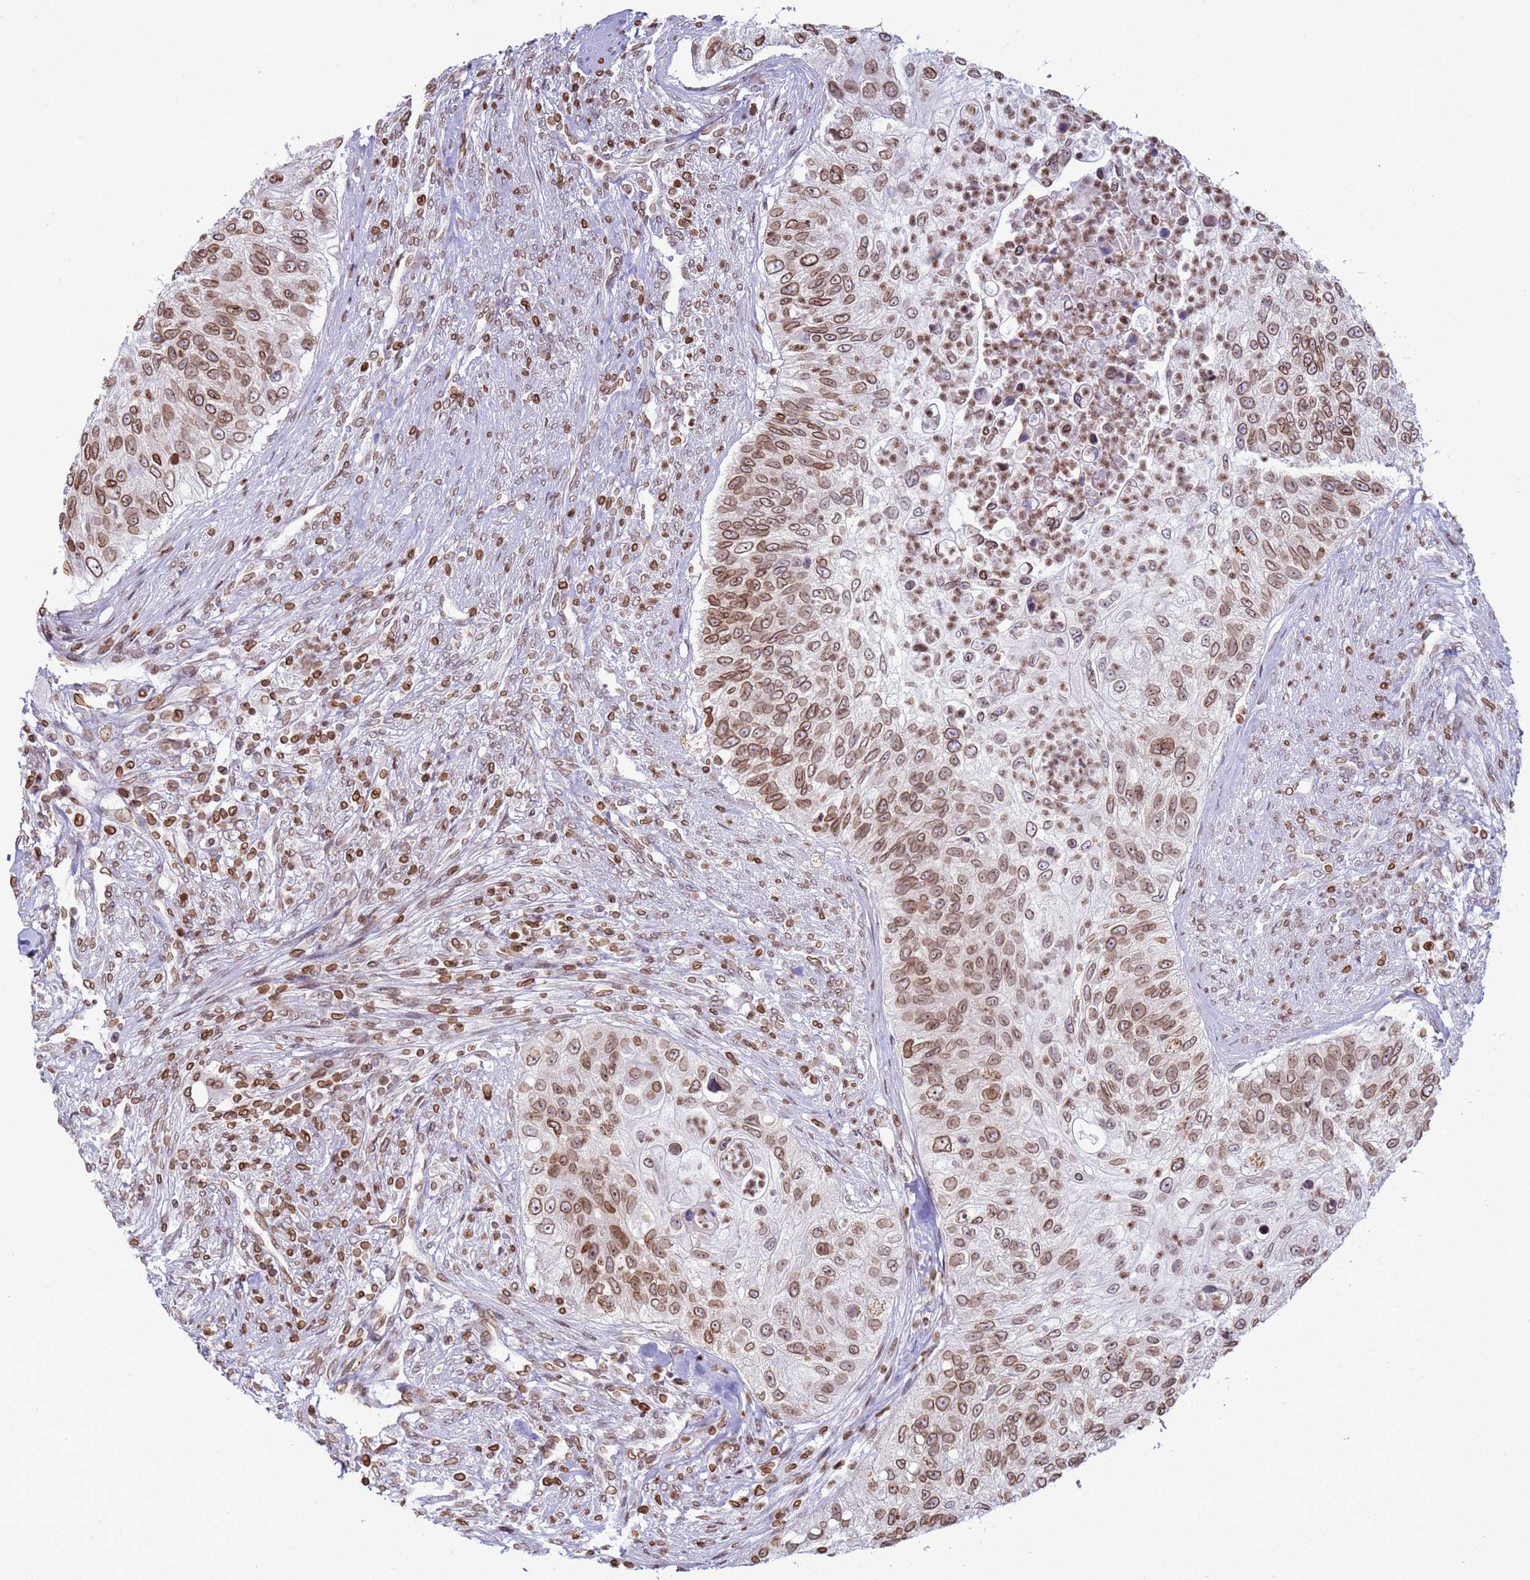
{"staining": {"intensity": "moderate", "quantity": ">75%", "location": "cytoplasmic/membranous,nuclear"}, "tissue": "urothelial cancer", "cell_type": "Tumor cells", "image_type": "cancer", "snomed": [{"axis": "morphology", "description": "Urothelial carcinoma, High grade"}, {"axis": "topography", "description": "Urinary bladder"}], "caption": "Protein analysis of high-grade urothelial carcinoma tissue displays moderate cytoplasmic/membranous and nuclear expression in about >75% of tumor cells.", "gene": "DHX37", "patient": {"sex": "female", "age": 60}}